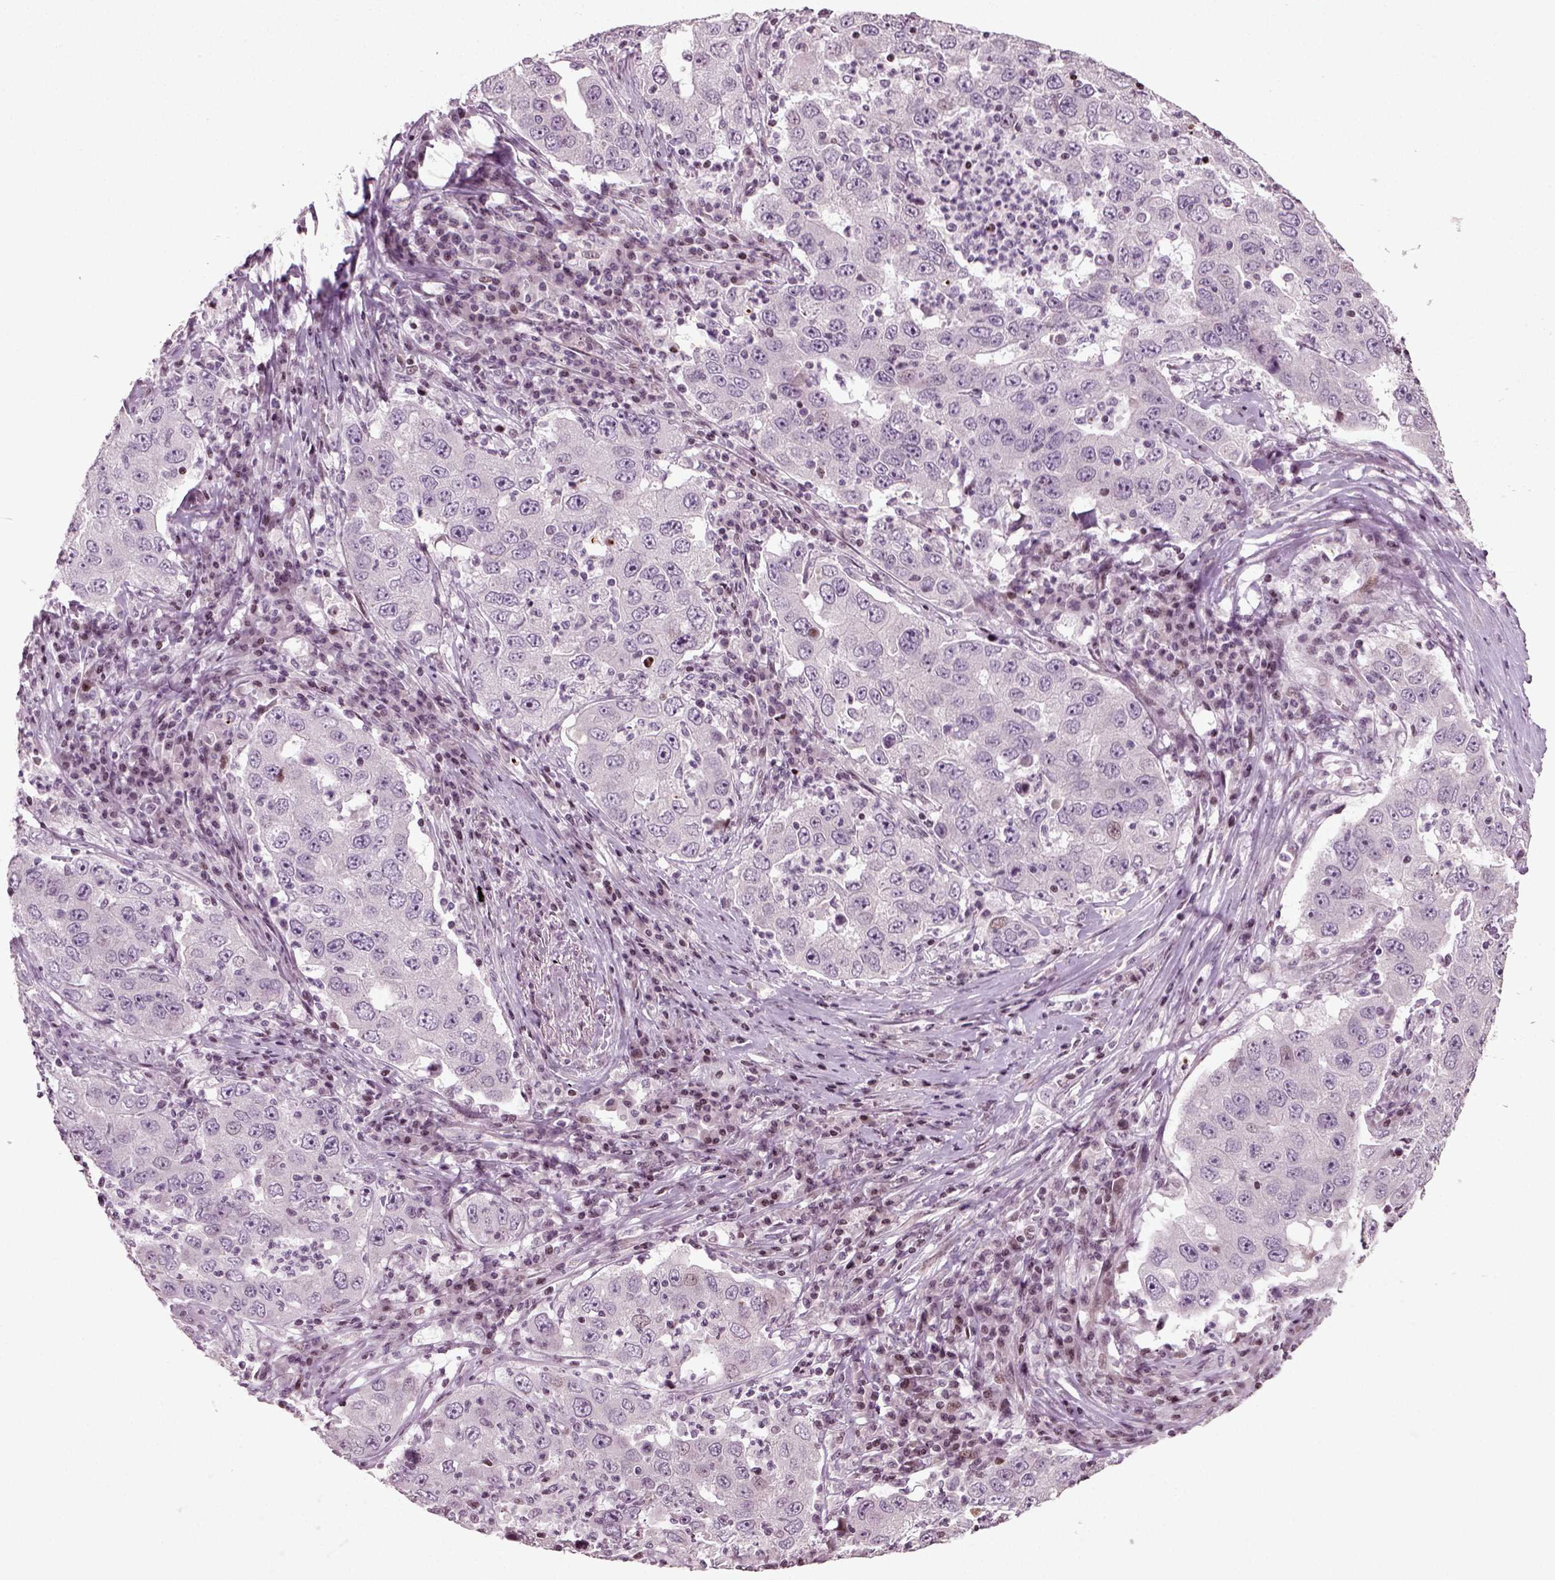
{"staining": {"intensity": "negative", "quantity": "none", "location": "none"}, "tissue": "lung cancer", "cell_type": "Tumor cells", "image_type": "cancer", "snomed": [{"axis": "morphology", "description": "Adenocarcinoma, NOS"}, {"axis": "topography", "description": "Lung"}], "caption": "Immunohistochemistry of human adenocarcinoma (lung) exhibits no staining in tumor cells. The staining is performed using DAB brown chromogen with nuclei counter-stained in using hematoxylin.", "gene": "HEYL", "patient": {"sex": "male", "age": 73}}